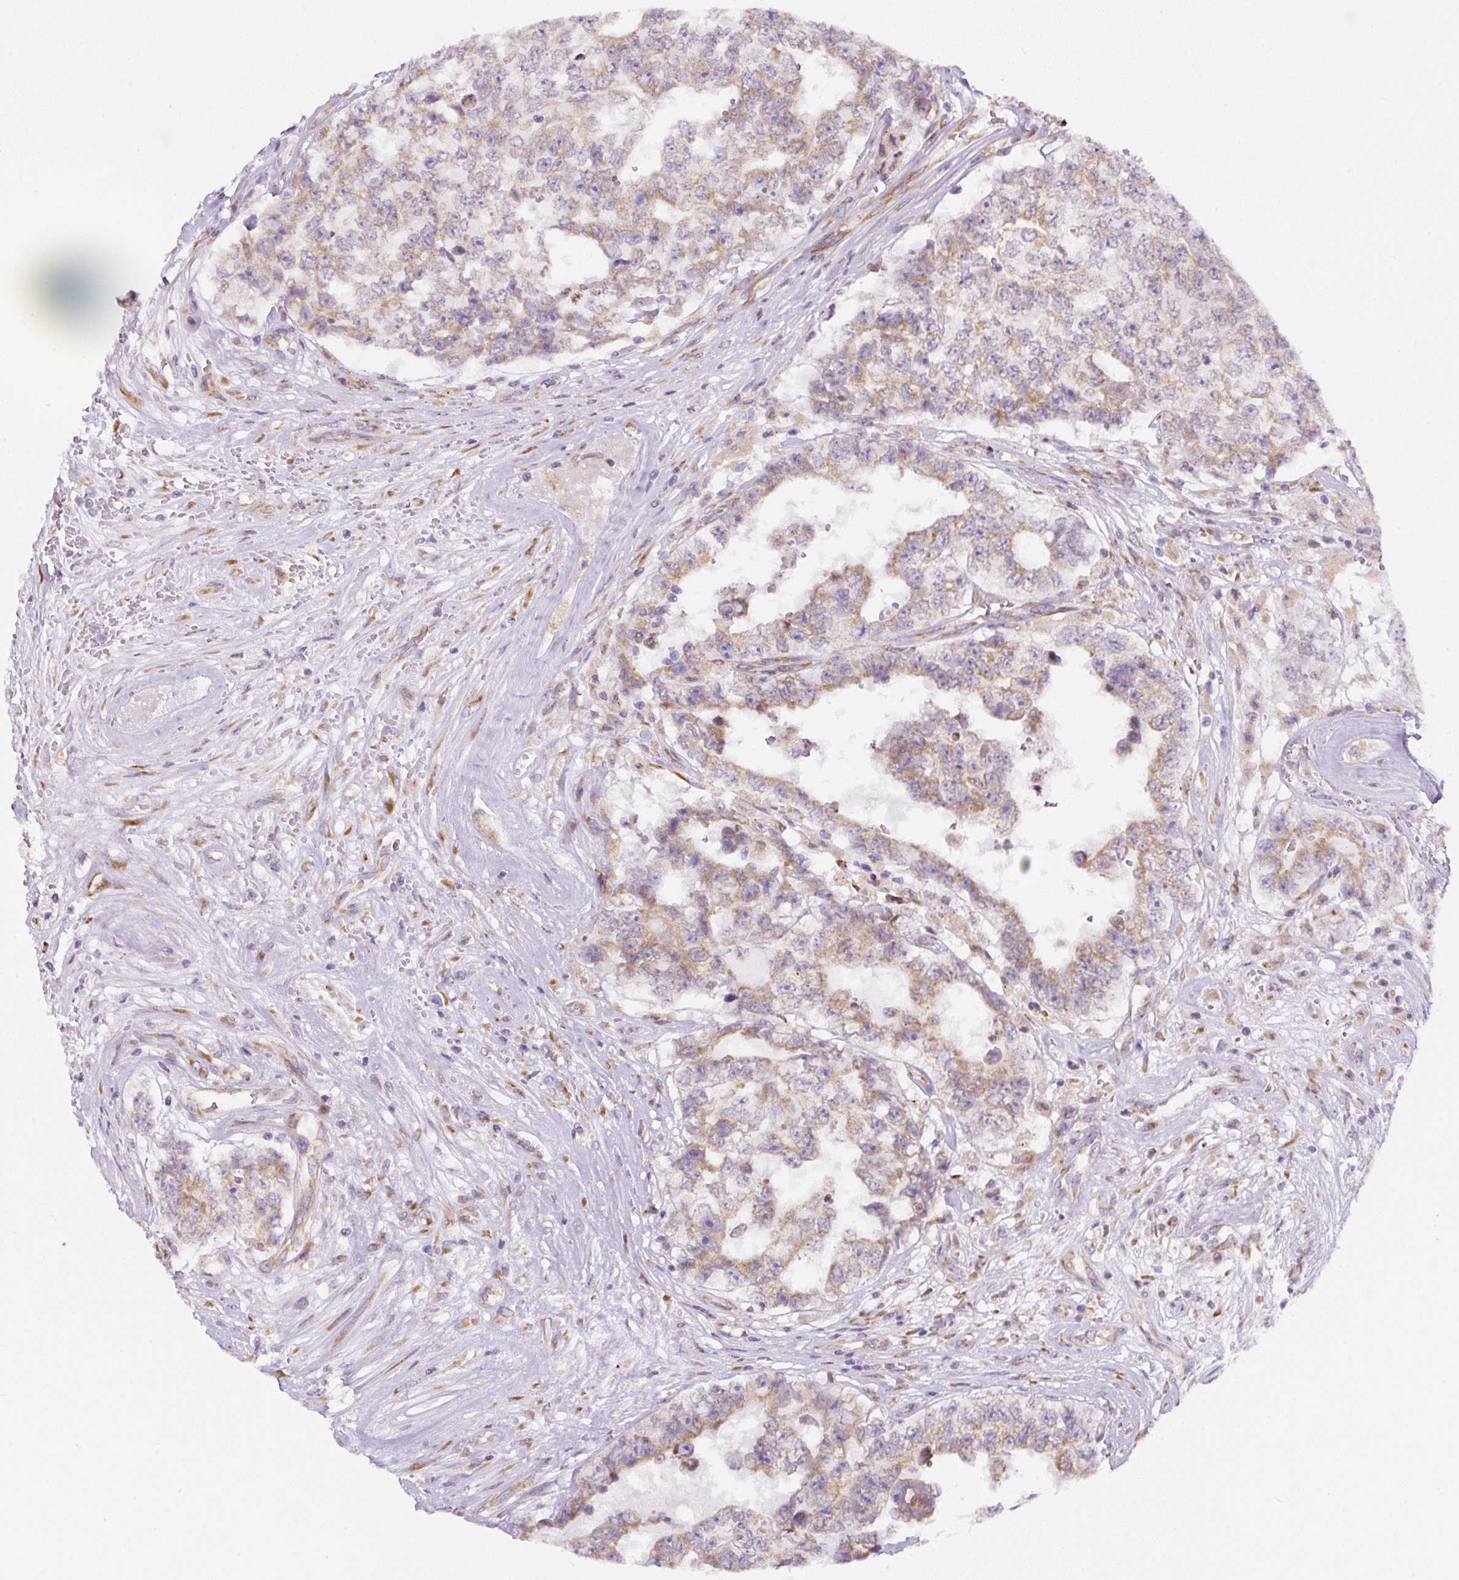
{"staining": {"intensity": "weak", "quantity": ">75%", "location": "cytoplasmic/membranous"}, "tissue": "testis cancer", "cell_type": "Tumor cells", "image_type": "cancer", "snomed": [{"axis": "morphology", "description": "Normal tissue, NOS"}, {"axis": "morphology", "description": "Carcinoma, Embryonal, NOS"}, {"axis": "topography", "description": "Testis"}, {"axis": "topography", "description": "Epididymis"}], "caption": "The micrograph shows immunohistochemical staining of testis cancer. There is weak cytoplasmic/membranous expression is appreciated in approximately >75% of tumor cells.", "gene": "DDOST", "patient": {"sex": "male", "age": 25}}